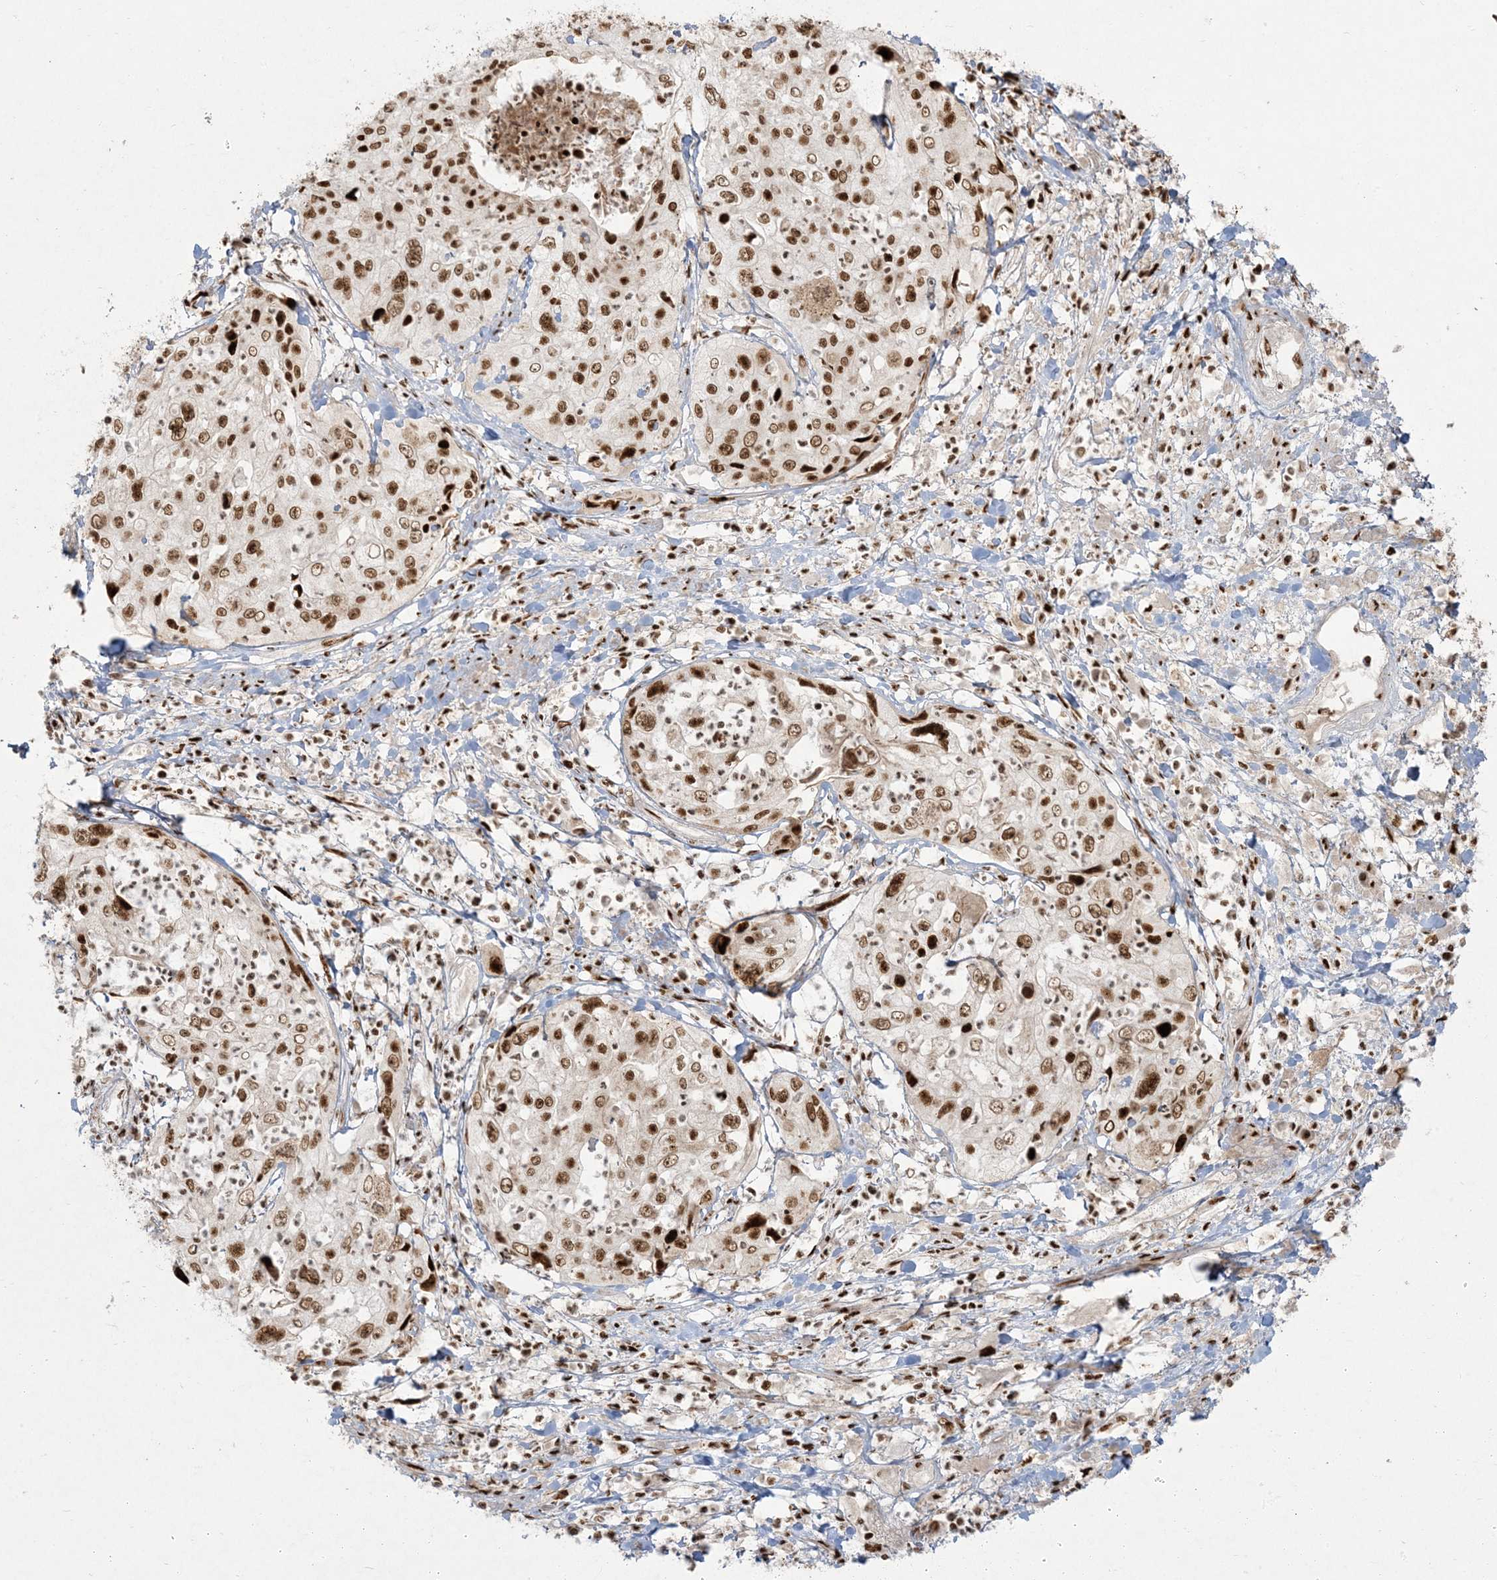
{"staining": {"intensity": "strong", "quantity": ">75%", "location": "nuclear"}, "tissue": "cervical cancer", "cell_type": "Tumor cells", "image_type": "cancer", "snomed": [{"axis": "morphology", "description": "Squamous cell carcinoma, NOS"}, {"axis": "topography", "description": "Cervix"}], "caption": "This is an image of immunohistochemistry staining of cervical squamous cell carcinoma, which shows strong staining in the nuclear of tumor cells.", "gene": "RBM10", "patient": {"sex": "female", "age": 31}}